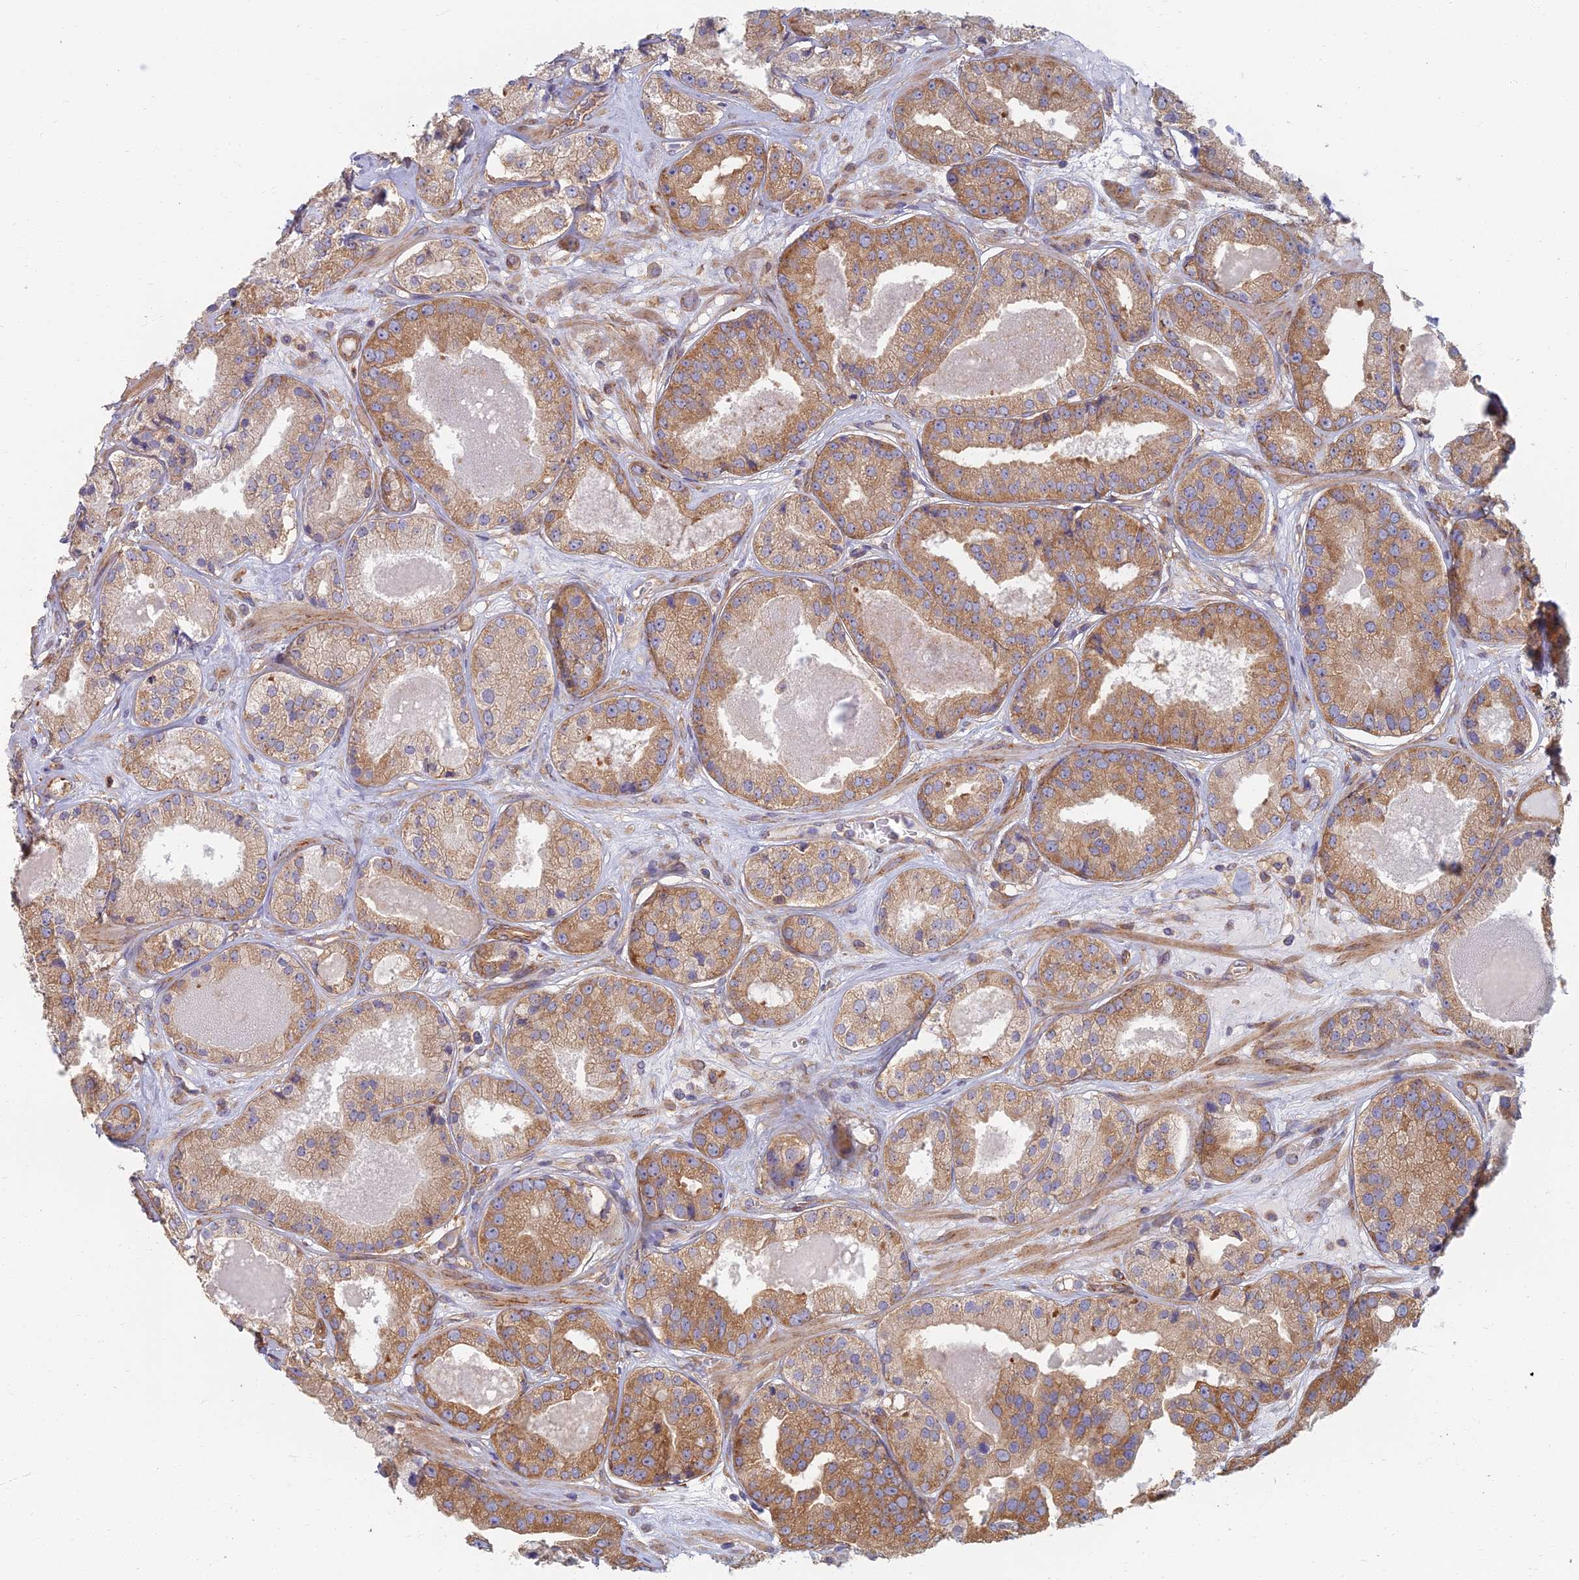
{"staining": {"intensity": "moderate", "quantity": ">75%", "location": "cytoplasmic/membranous"}, "tissue": "prostate cancer", "cell_type": "Tumor cells", "image_type": "cancer", "snomed": [{"axis": "morphology", "description": "Adenocarcinoma, High grade"}, {"axis": "topography", "description": "Prostate"}], "caption": "An image of human prostate cancer (adenocarcinoma (high-grade)) stained for a protein displays moderate cytoplasmic/membranous brown staining in tumor cells.", "gene": "RBSN", "patient": {"sex": "male", "age": 63}}